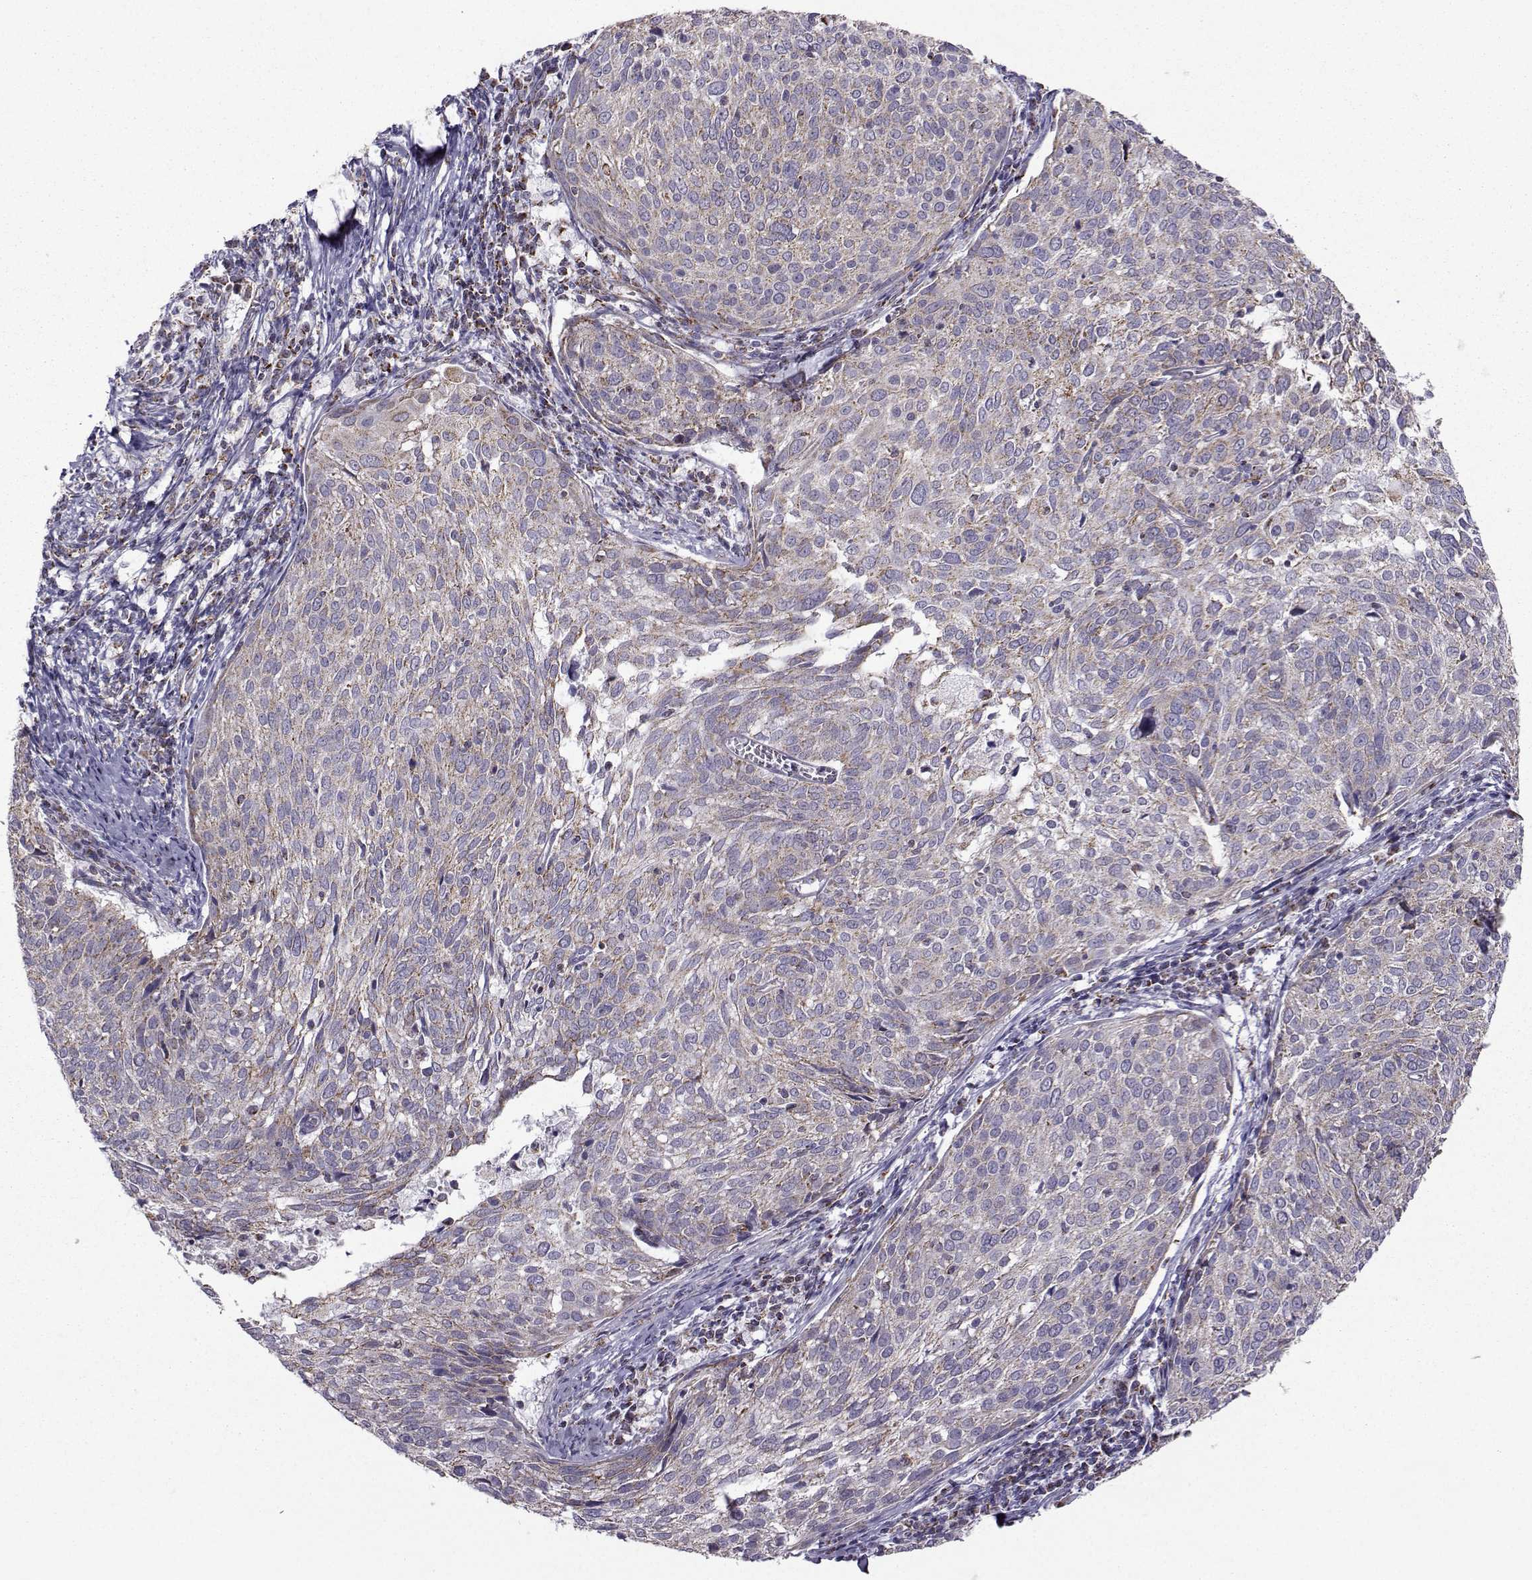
{"staining": {"intensity": "moderate", "quantity": "<25%", "location": "cytoplasmic/membranous"}, "tissue": "cervical cancer", "cell_type": "Tumor cells", "image_type": "cancer", "snomed": [{"axis": "morphology", "description": "Squamous cell carcinoma, NOS"}, {"axis": "topography", "description": "Cervix"}], "caption": "Protein expression analysis of cervical cancer (squamous cell carcinoma) displays moderate cytoplasmic/membranous positivity in about <25% of tumor cells.", "gene": "NECAB3", "patient": {"sex": "female", "age": 39}}